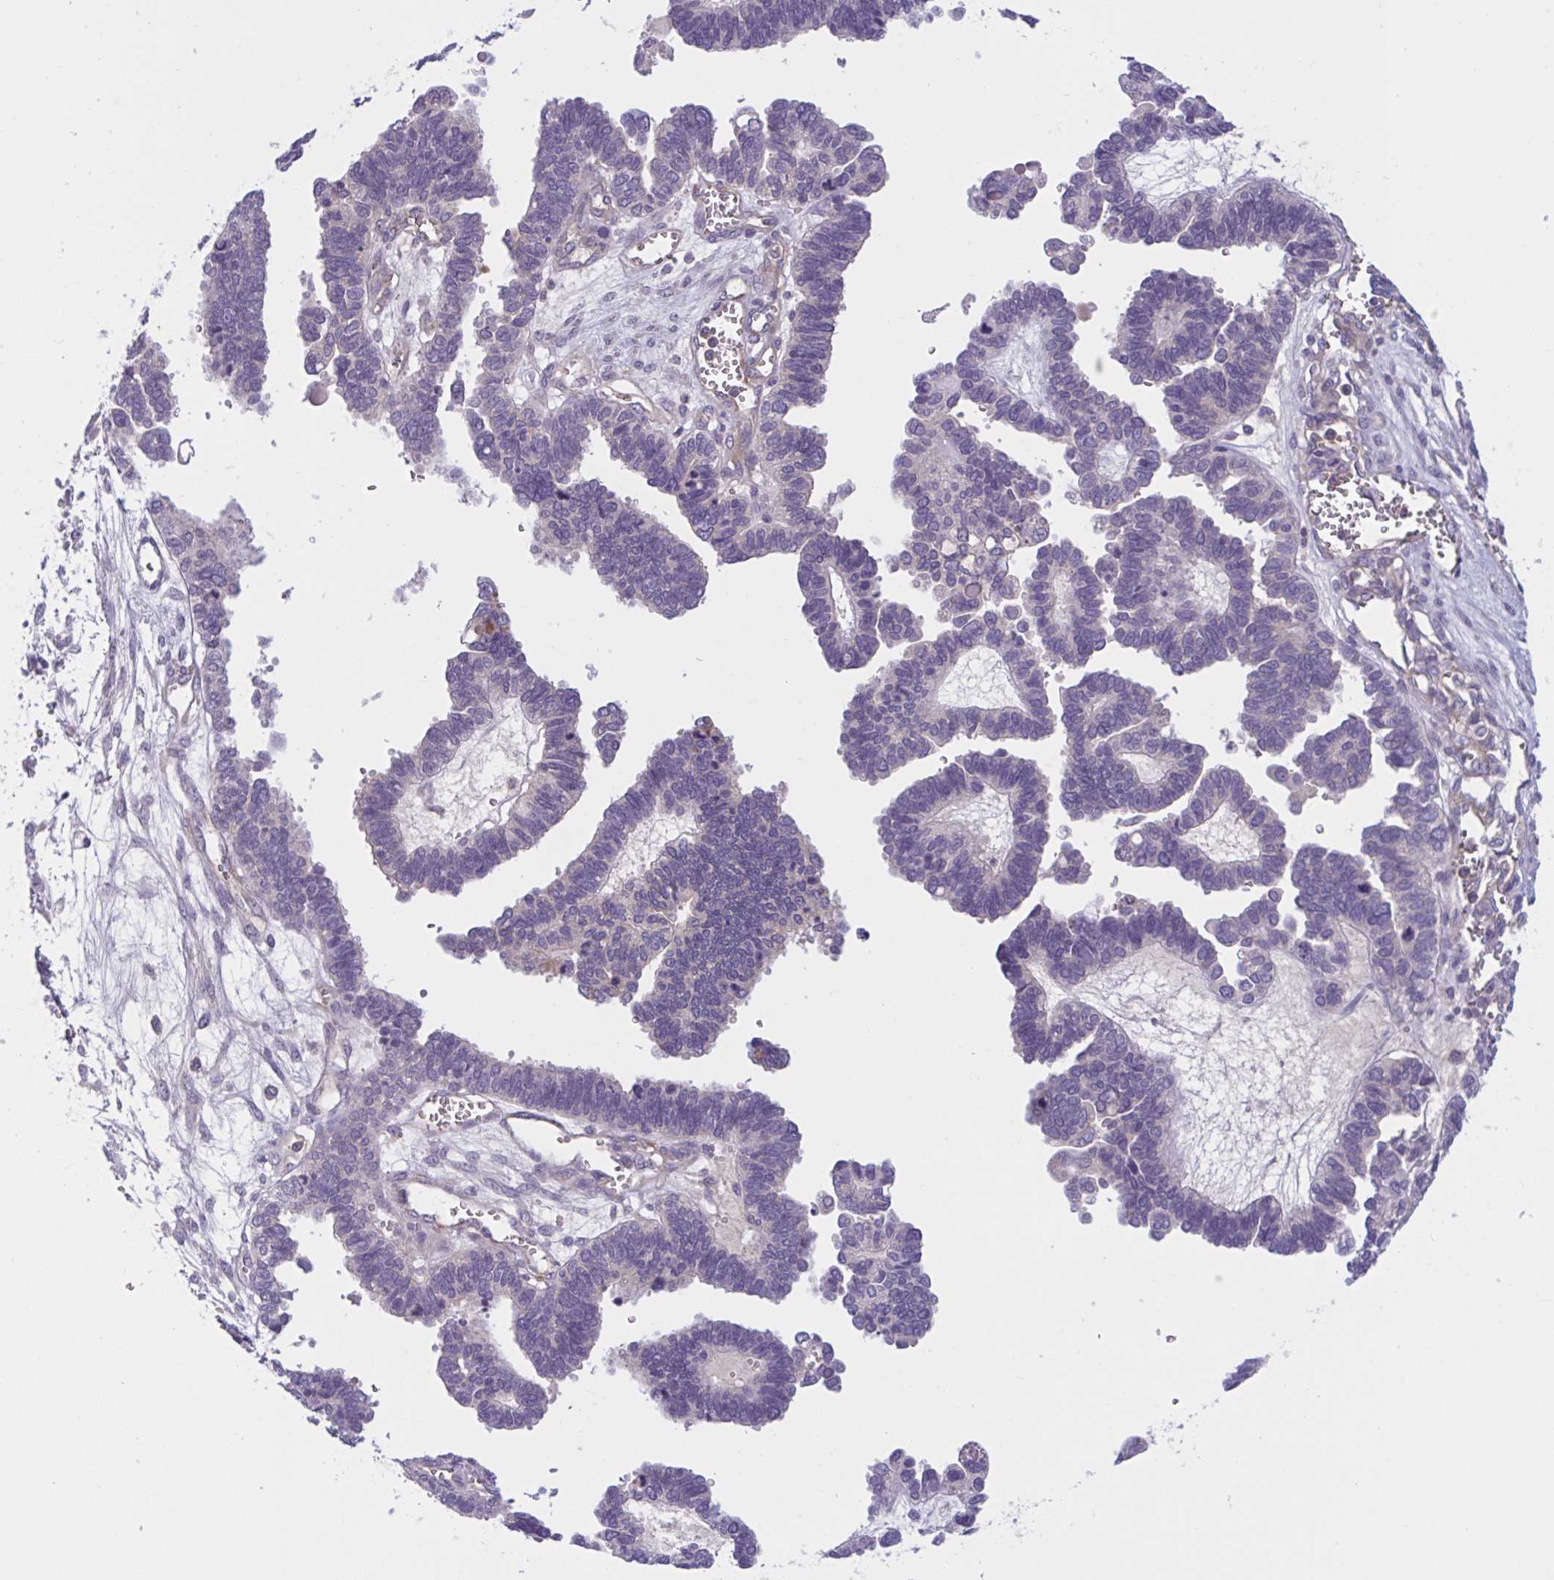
{"staining": {"intensity": "negative", "quantity": "none", "location": "none"}, "tissue": "ovarian cancer", "cell_type": "Tumor cells", "image_type": "cancer", "snomed": [{"axis": "morphology", "description": "Cystadenocarcinoma, serous, NOS"}, {"axis": "topography", "description": "Ovary"}], "caption": "Tumor cells are negative for brown protein staining in serous cystadenocarcinoma (ovarian).", "gene": "WNT9B", "patient": {"sex": "female", "age": 51}}